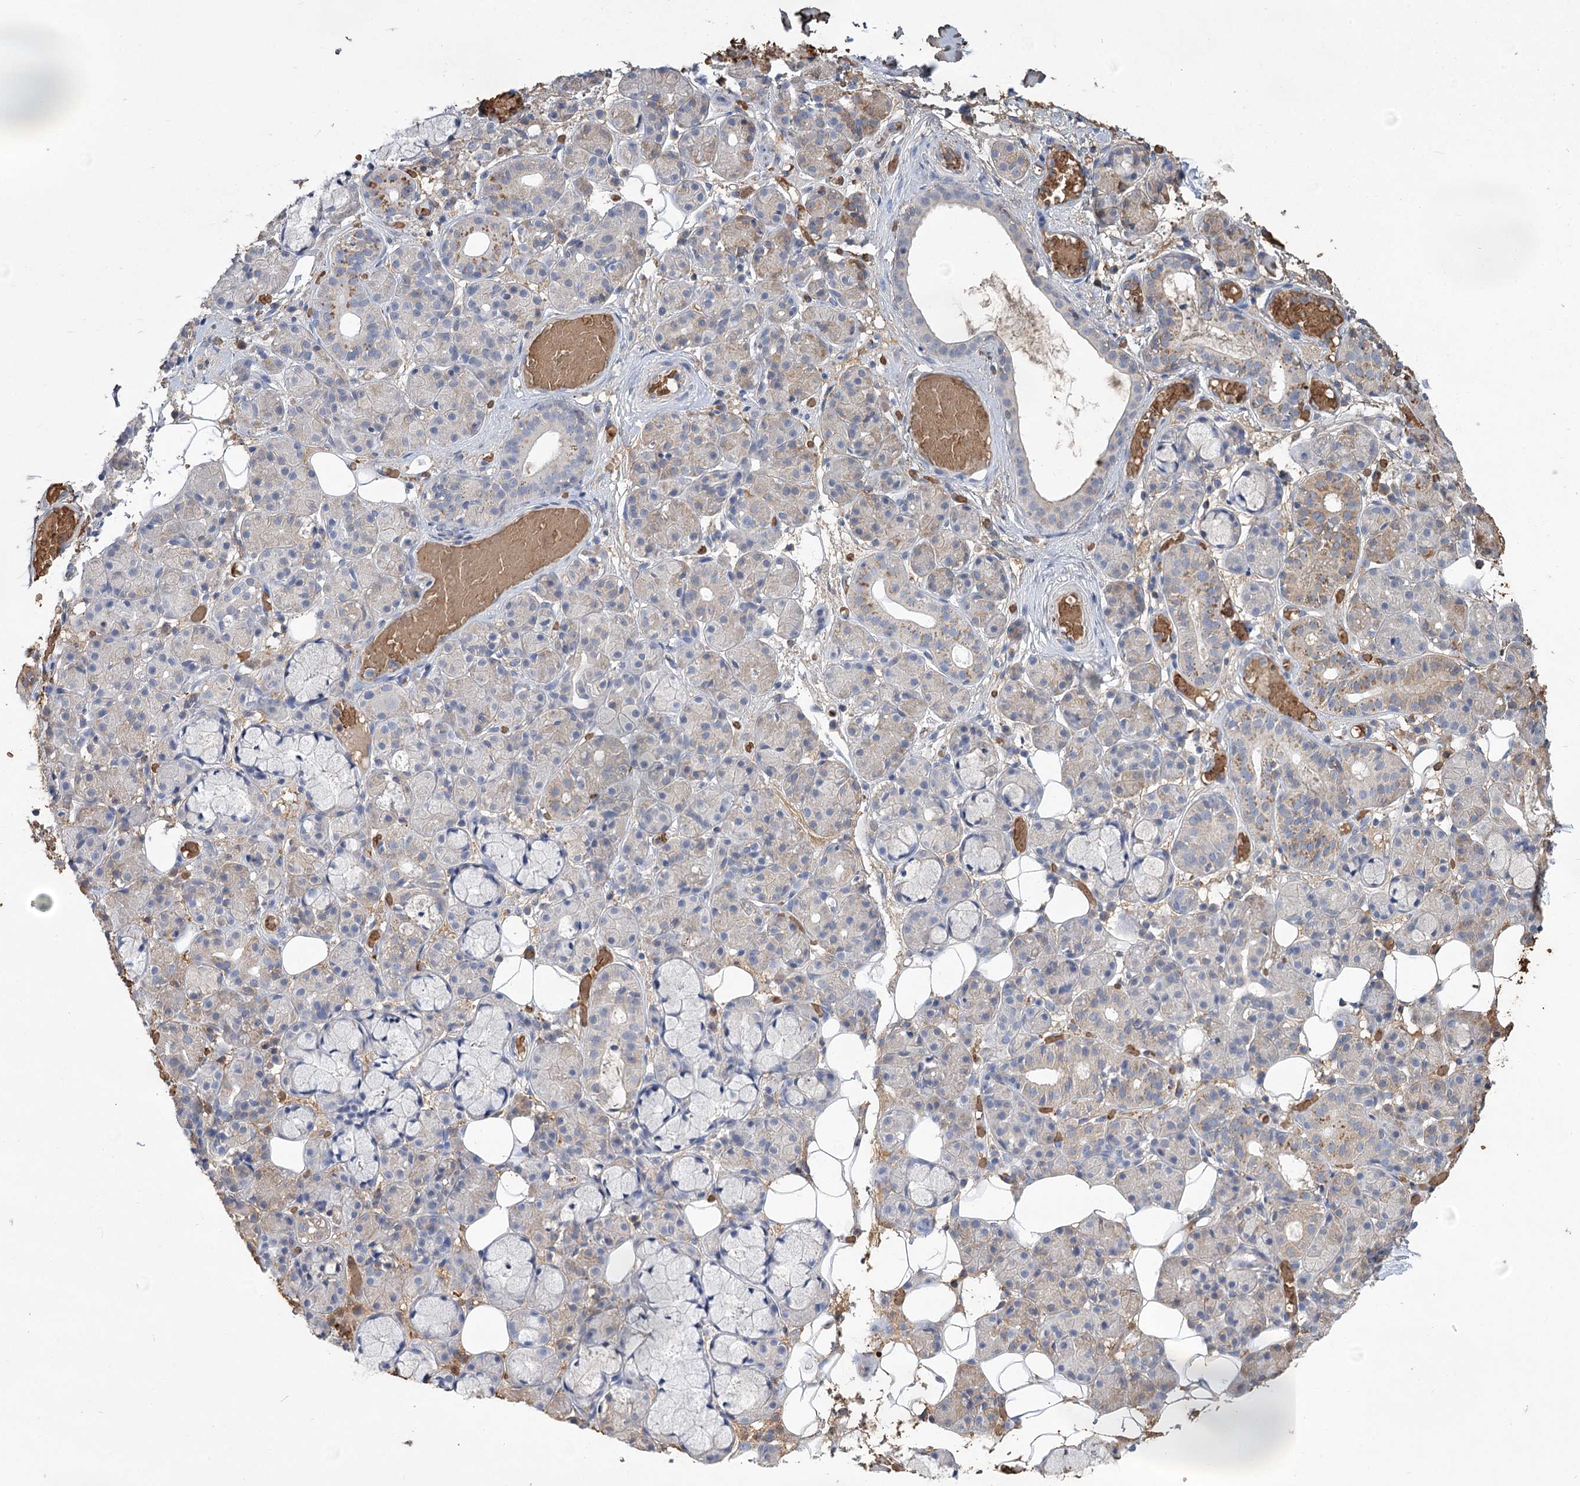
{"staining": {"intensity": "weak", "quantity": "<25%", "location": "cytoplasmic/membranous"}, "tissue": "salivary gland", "cell_type": "Glandular cells", "image_type": "normal", "snomed": [{"axis": "morphology", "description": "Normal tissue, NOS"}, {"axis": "topography", "description": "Salivary gland"}], "caption": "A high-resolution photomicrograph shows IHC staining of benign salivary gland, which shows no significant expression in glandular cells.", "gene": "HBA1", "patient": {"sex": "male", "age": 63}}